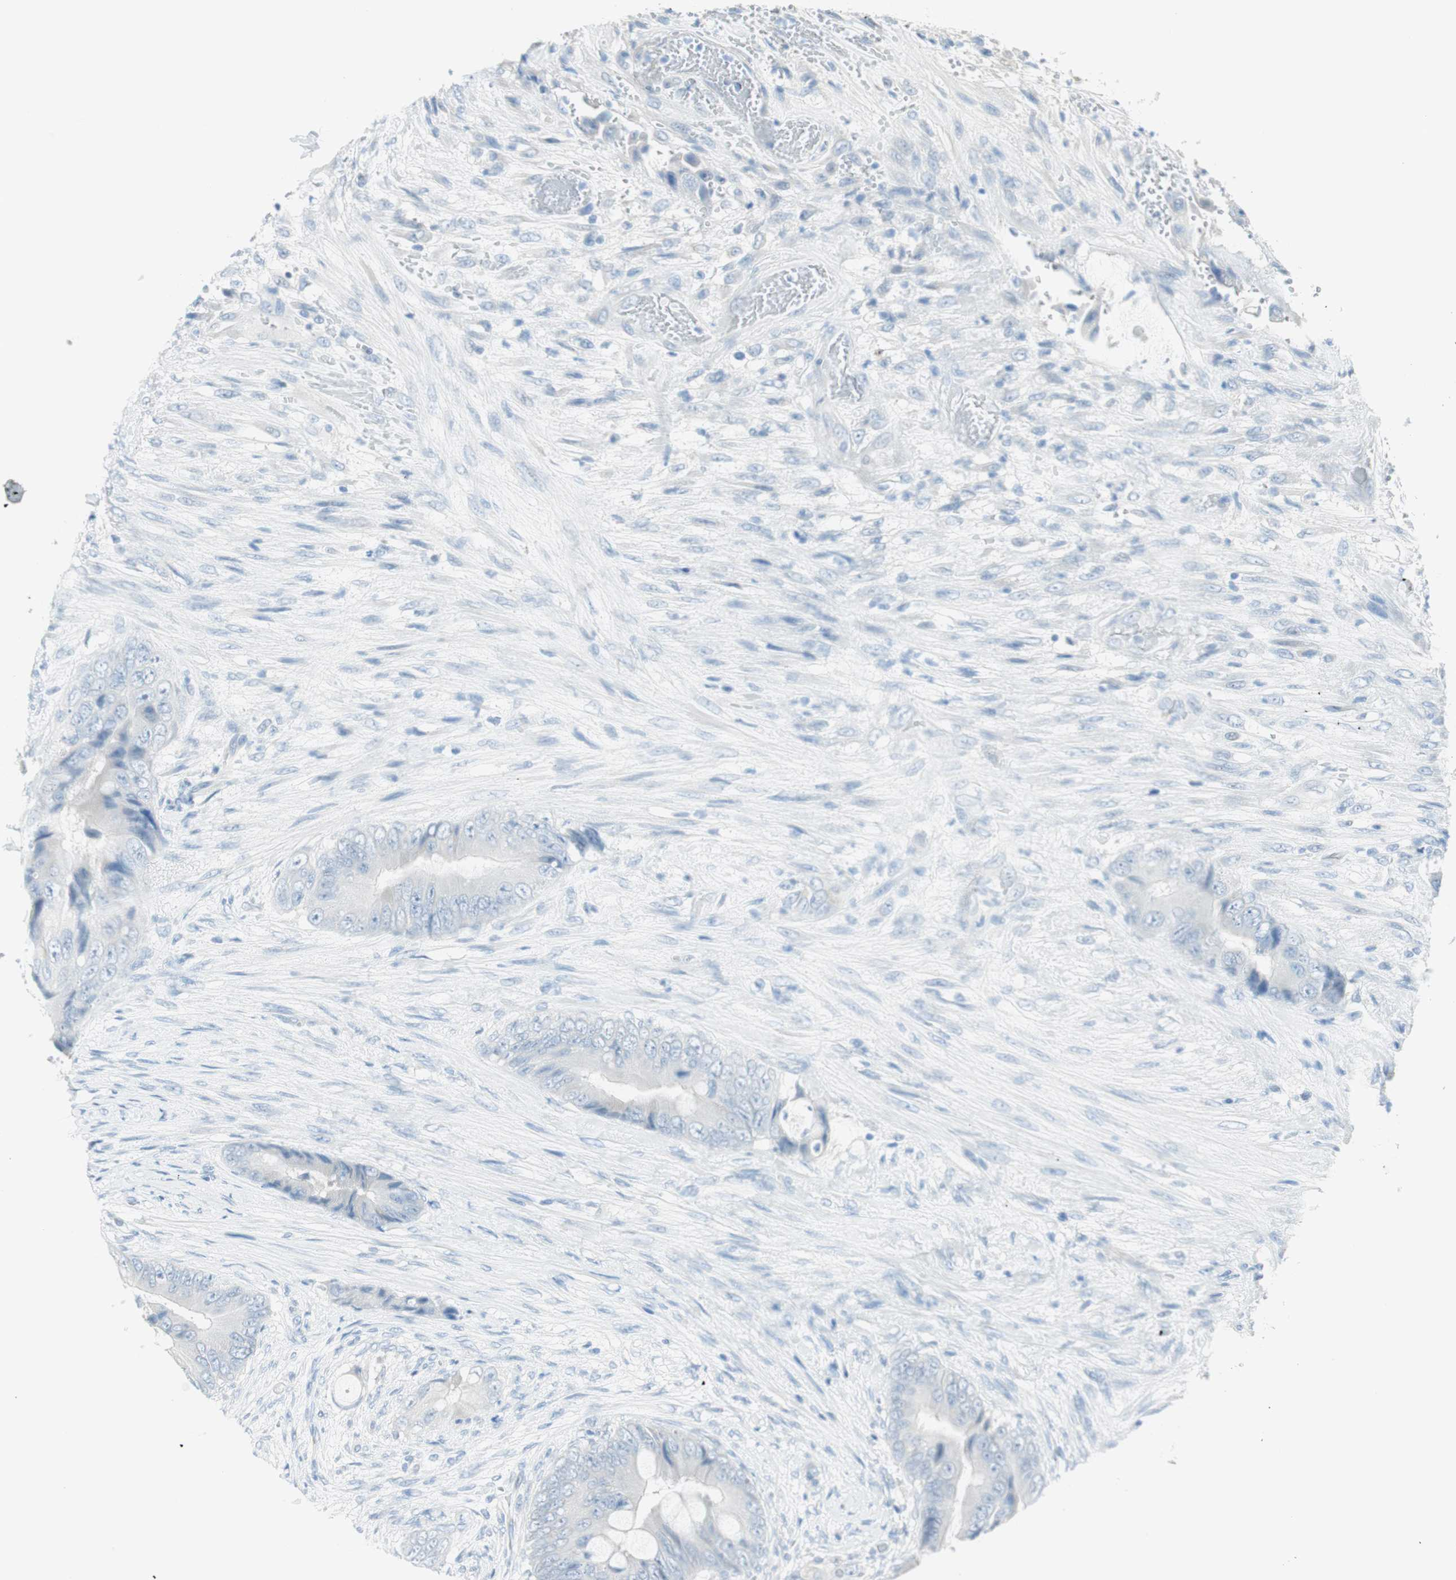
{"staining": {"intensity": "negative", "quantity": "none", "location": "none"}, "tissue": "colorectal cancer", "cell_type": "Tumor cells", "image_type": "cancer", "snomed": [{"axis": "morphology", "description": "Adenocarcinoma, NOS"}, {"axis": "topography", "description": "Rectum"}], "caption": "Histopathology image shows no protein positivity in tumor cells of adenocarcinoma (colorectal) tissue.", "gene": "TNFRSF13C", "patient": {"sex": "female", "age": 77}}